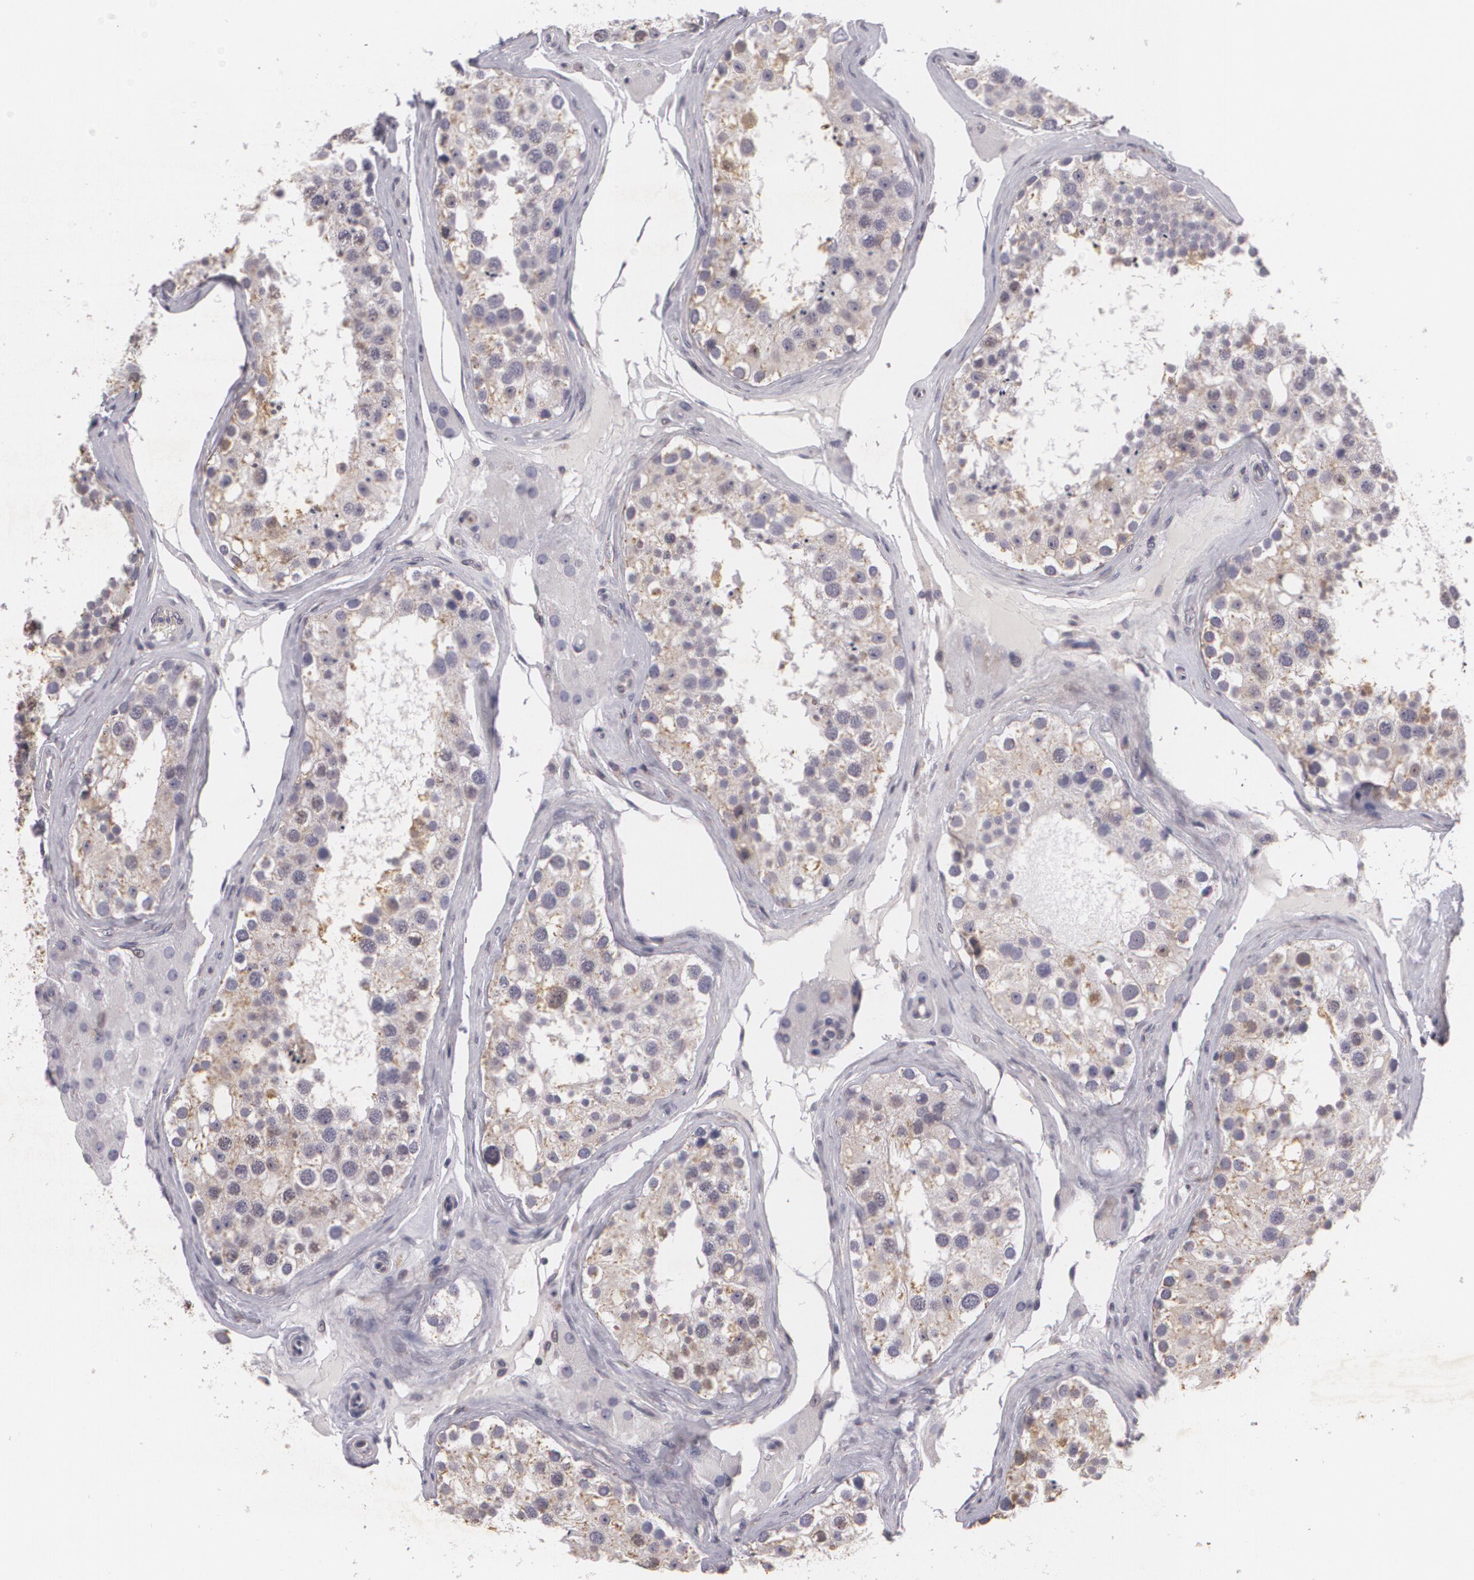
{"staining": {"intensity": "moderate", "quantity": ">75%", "location": "cytoplasmic/membranous,nuclear"}, "tissue": "testis", "cell_type": "Cells in seminiferous ducts", "image_type": "normal", "snomed": [{"axis": "morphology", "description": "Normal tissue, NOS"}, {"axis": "topography", "description": "Testis"}], "caption": "Cells in seminiferous ducts reveal medium levels of moderate cytoplasmic/membranous,nuclear staining in approximately >75% of cells in benign testis.", "gene": "KCNA4", "patient": {"sex": "male", "age": 68}}